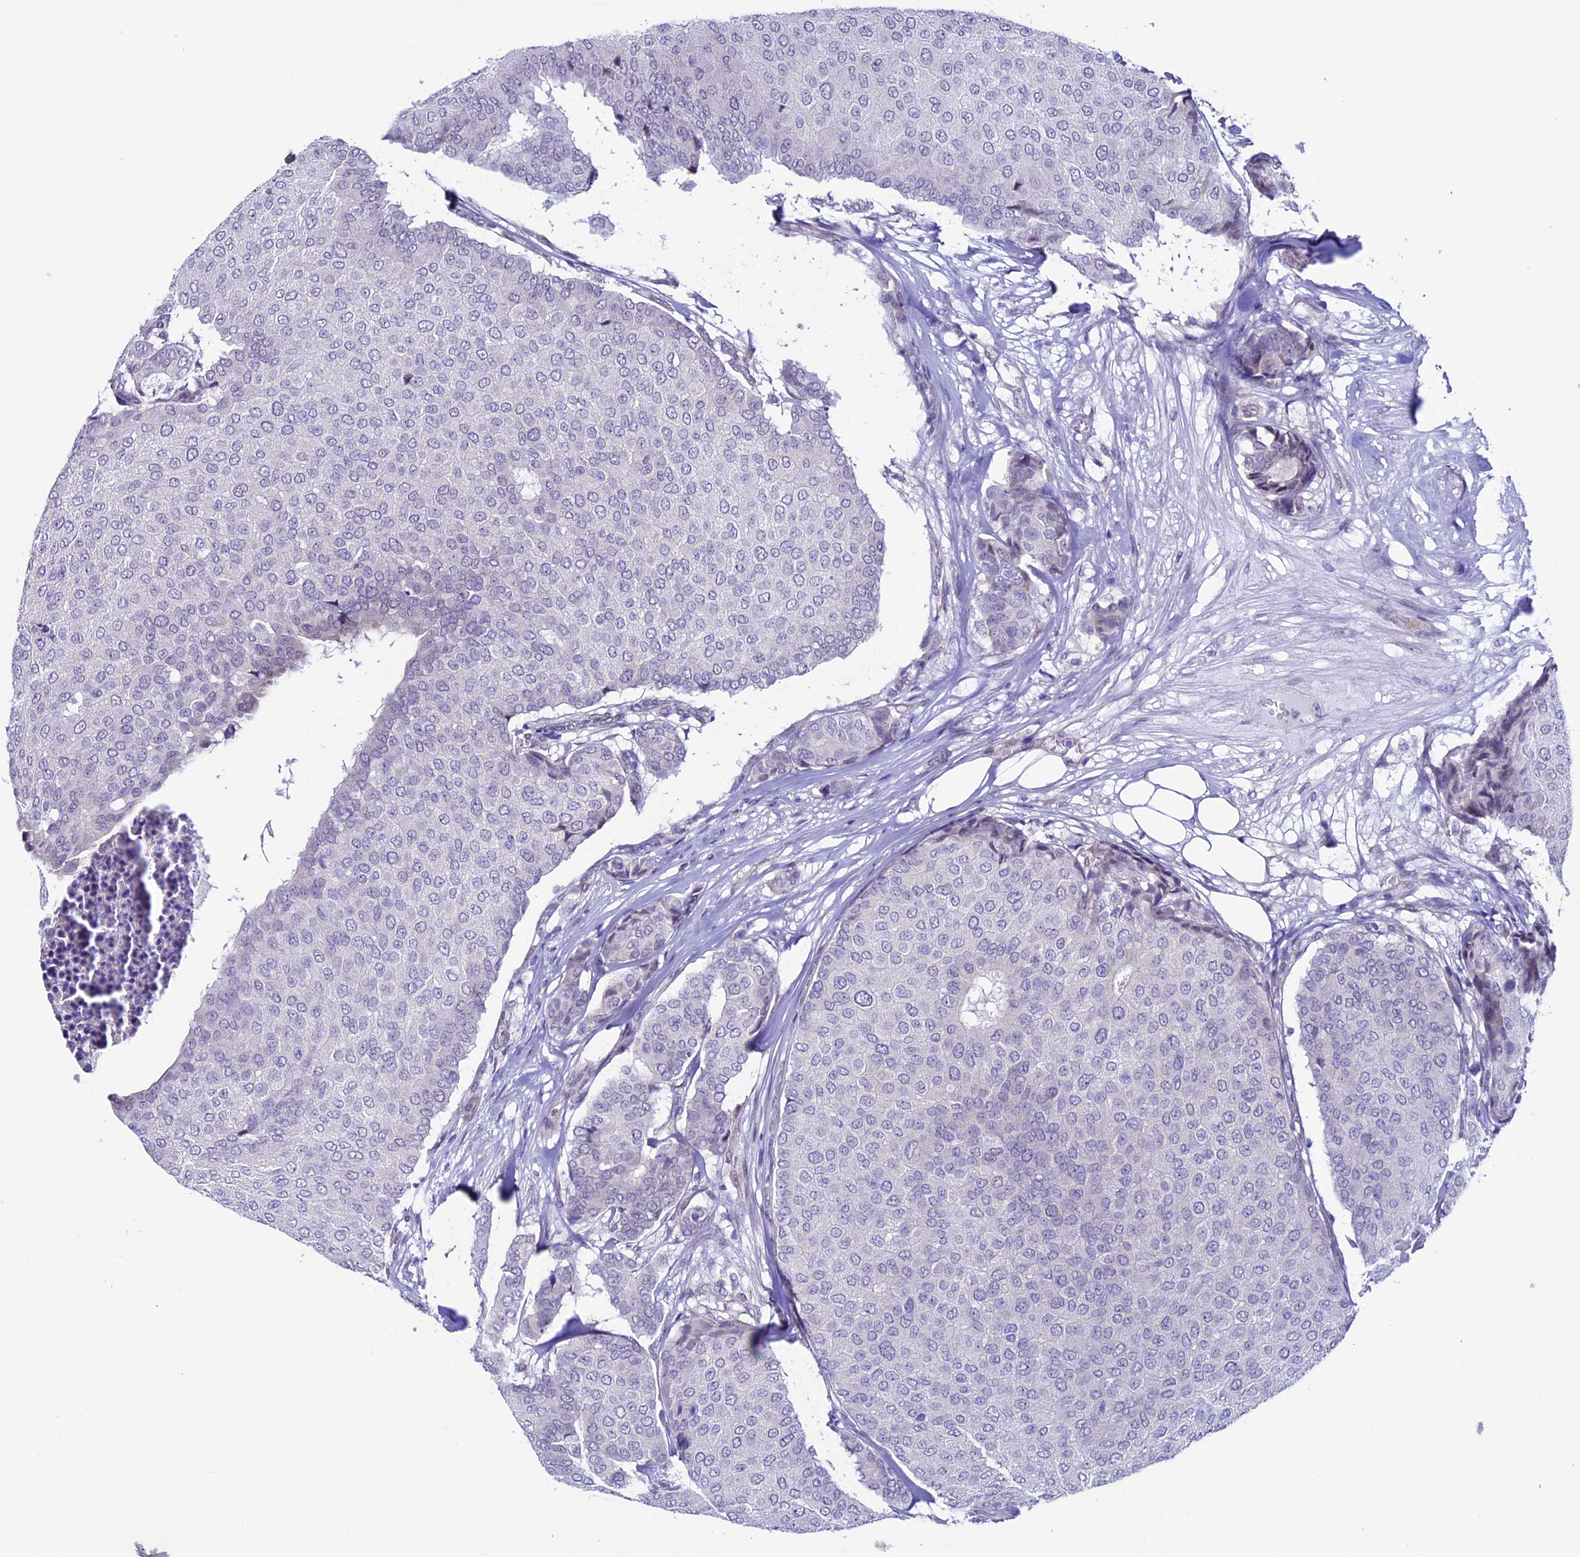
{"staining": {"intensity": "negative", "quantity": "none", "location": "none"}, "tissue": "breast cancer", "cell_type": "Tumor cells", "image_type": "cancer", "snomed": [{"axis": "morphology", "description": "Duct carcinoma"}, {"axis": "topography", "description": "Breast"}], "caption": "Immunohistochemistry photomicrograph of neoplastic tissue: breast cancer (invasive ductal carcinoma) stained with DAB (3,3'-diaminobenzidine) demonstrates no significant protein positivity in tumor cells.", "gene": "TMEM171", "patient": {"sex": "female", "age": 75}}